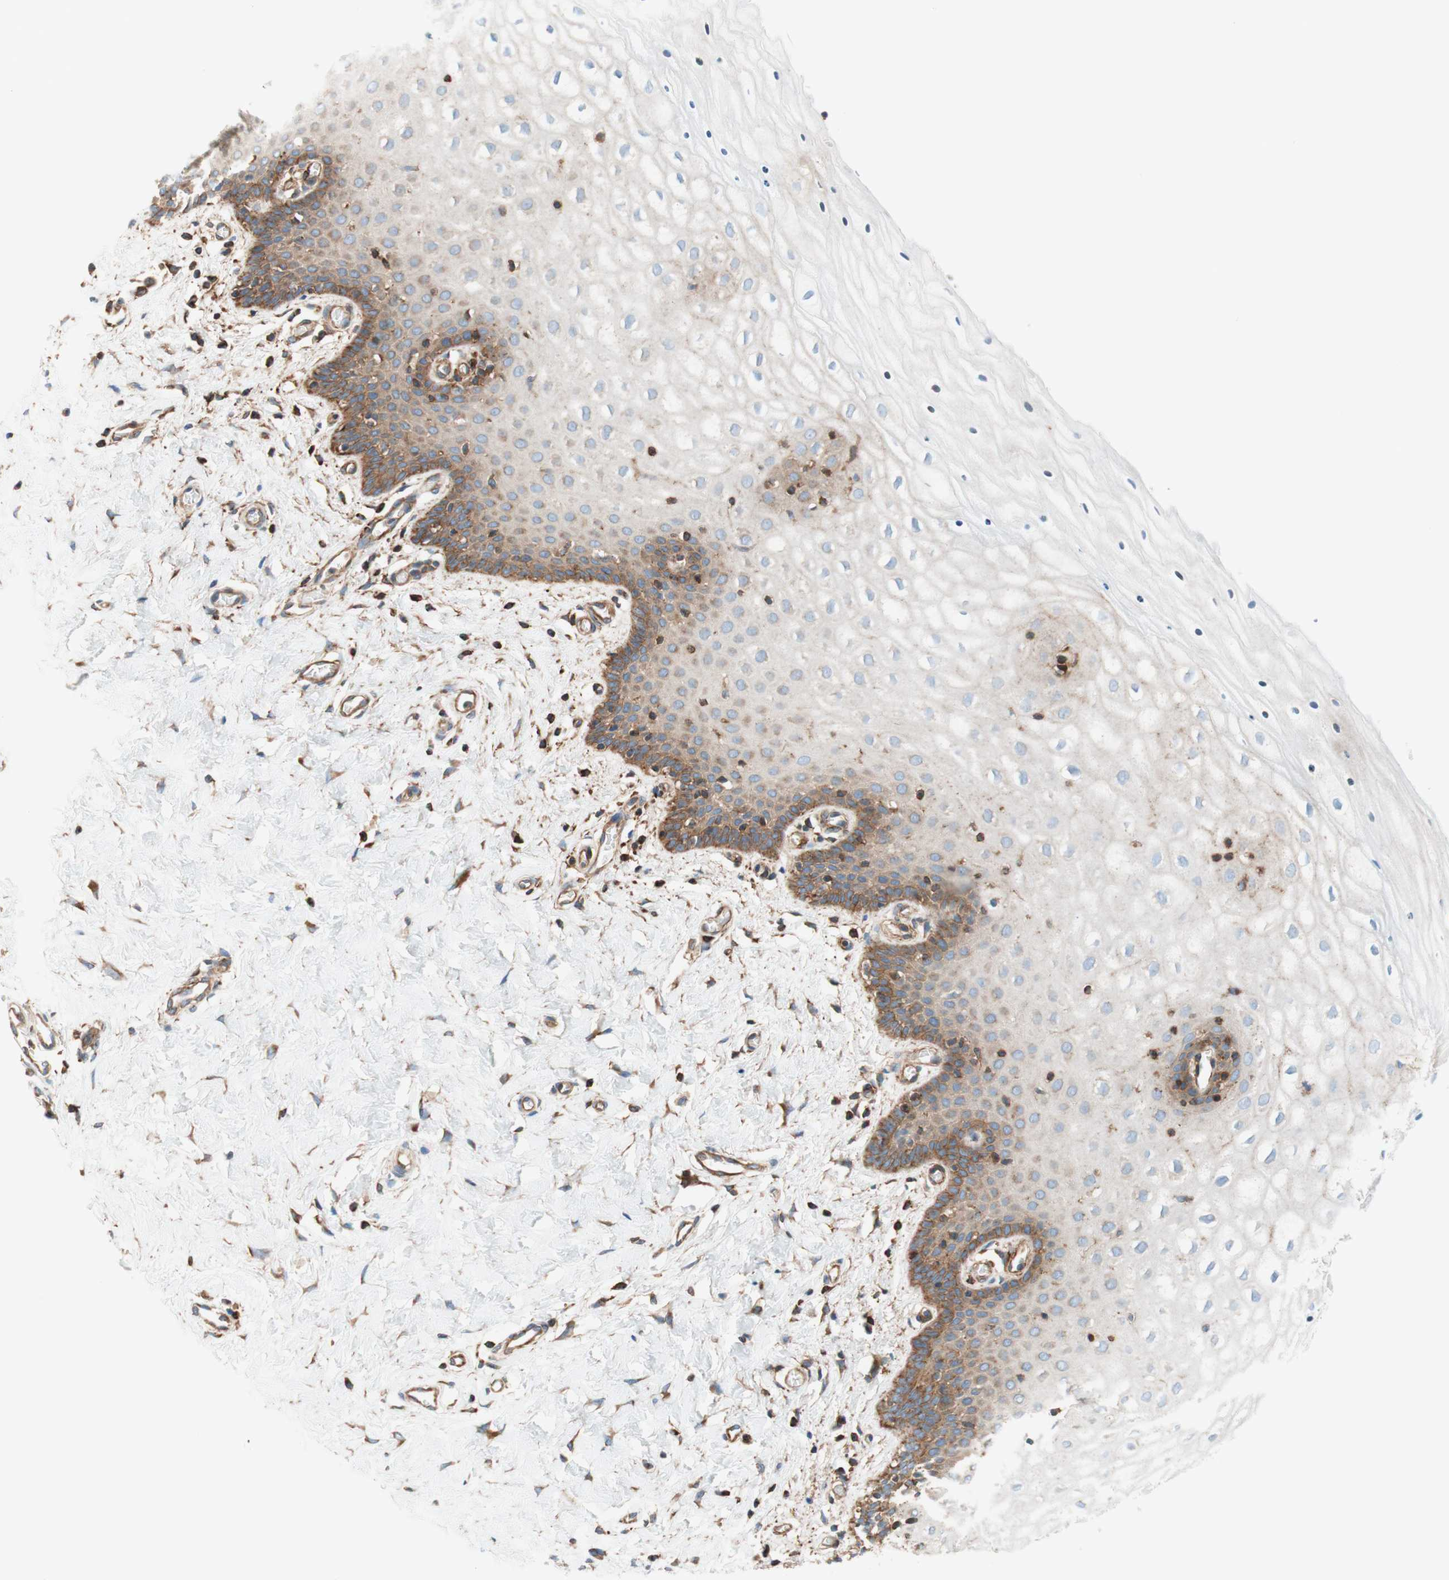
{"staining": {"intensity": "strong", "quantity": "25%-75%", "location": "cytoplasmic/membranous"}, "tissue": "cervix", "cell_type": "Glandular cells", "image_type": "normal", "snomed": [{"axis": "morphology", "description": "Normal tissue, NOS"}, {"axis": "topography", "description": "Cervix"}], "caption": "Immunohistochemistry (IHC) (DAB) staining of unremarkable cervix shows strong cytoplasmic/membranous protein expression in about 25%-75% of glandular cells. (DAB (3,3'-diaminobenzidine) IHC, brown staining for protein, blue staining for nuclei).", "gene": "VPS26A", "patient": {"sex": "female", "age": 55}}